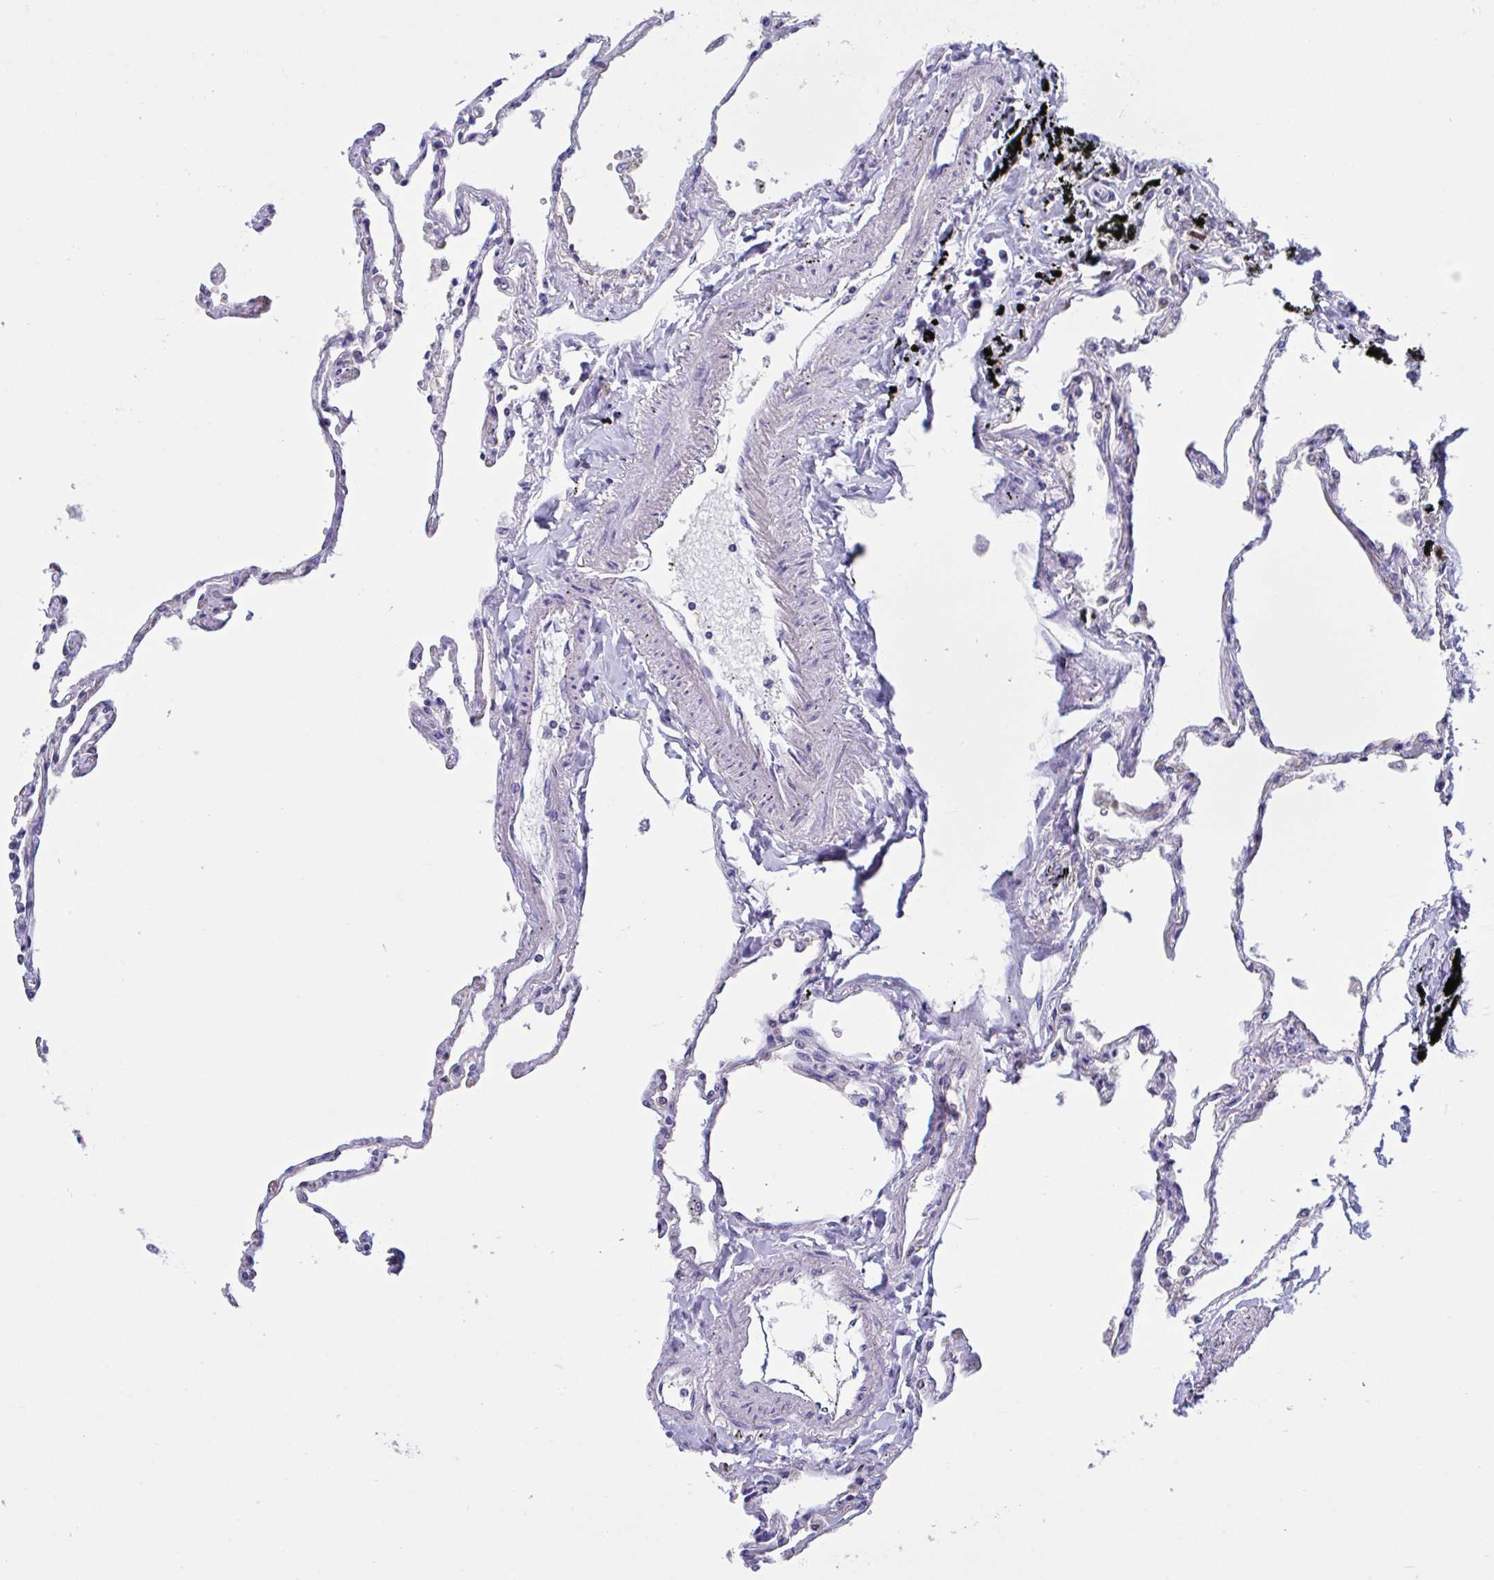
{"staining": {"intensity": "moderate", "quantity": "<25%", "location": "cytoplasmic/membranous"}, "tissue": "lung", "cell_type": "Alveolar cells", "image_type": "normal", "snomed": [{"axis": "morphology", "description": "Normal tissue, NOS"}, {"axis": "topography", "description": "Lung"}], "caption": "The immunohistochemical stain highlights moderate cytoplasmic/membranous staining in alveolar cells of normal lung. The staining was performed using DAB (3,3'-diaminobenzidine), with brown indicating positive protein expression. Nuclei are stained blue with hematoxylin.", "gene": "MS4A14", "patient": {"sex": "female", "age": 67}}